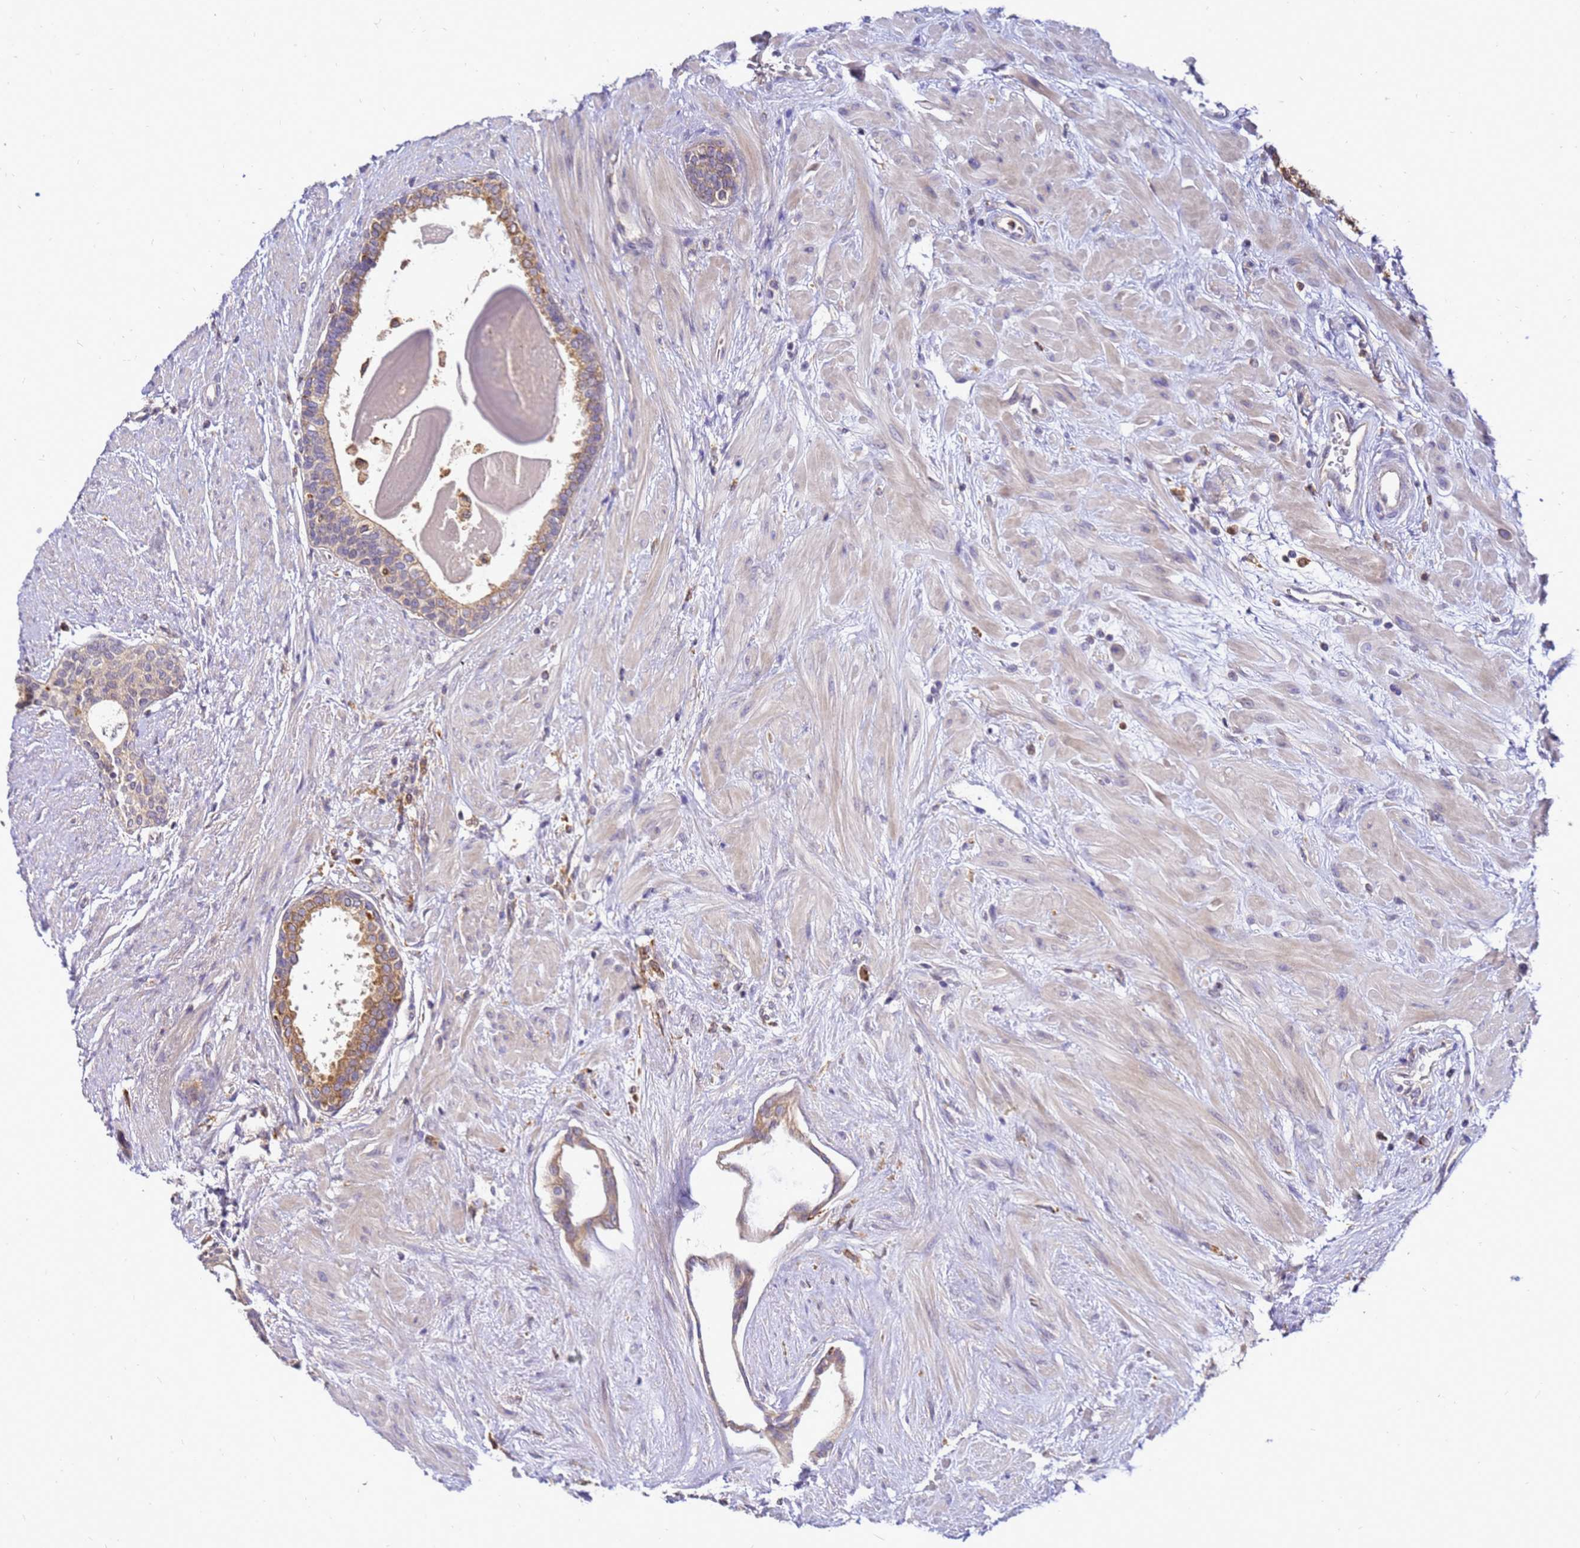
{"staining": {"intensity": "moderate", "quantity": ">75%", "location": "cytoplasmic/membranous"}, "tissue": "prostate", "cell_type": "Glandular cells", "image_type": "normal", "snomed": [{"axis": "morphology", "description": "Normal tissue, NOS"}, {"axis": "topography", "description": "Prostate"}], "caption": "Immunohistochemical staining of normal human prostate reveals medium levels of moderate cytoplasmic/membranous staining in about >75% of glandular cells.", "gene": "ADPGK", "patient": {"sex": "male", "age": 57}}